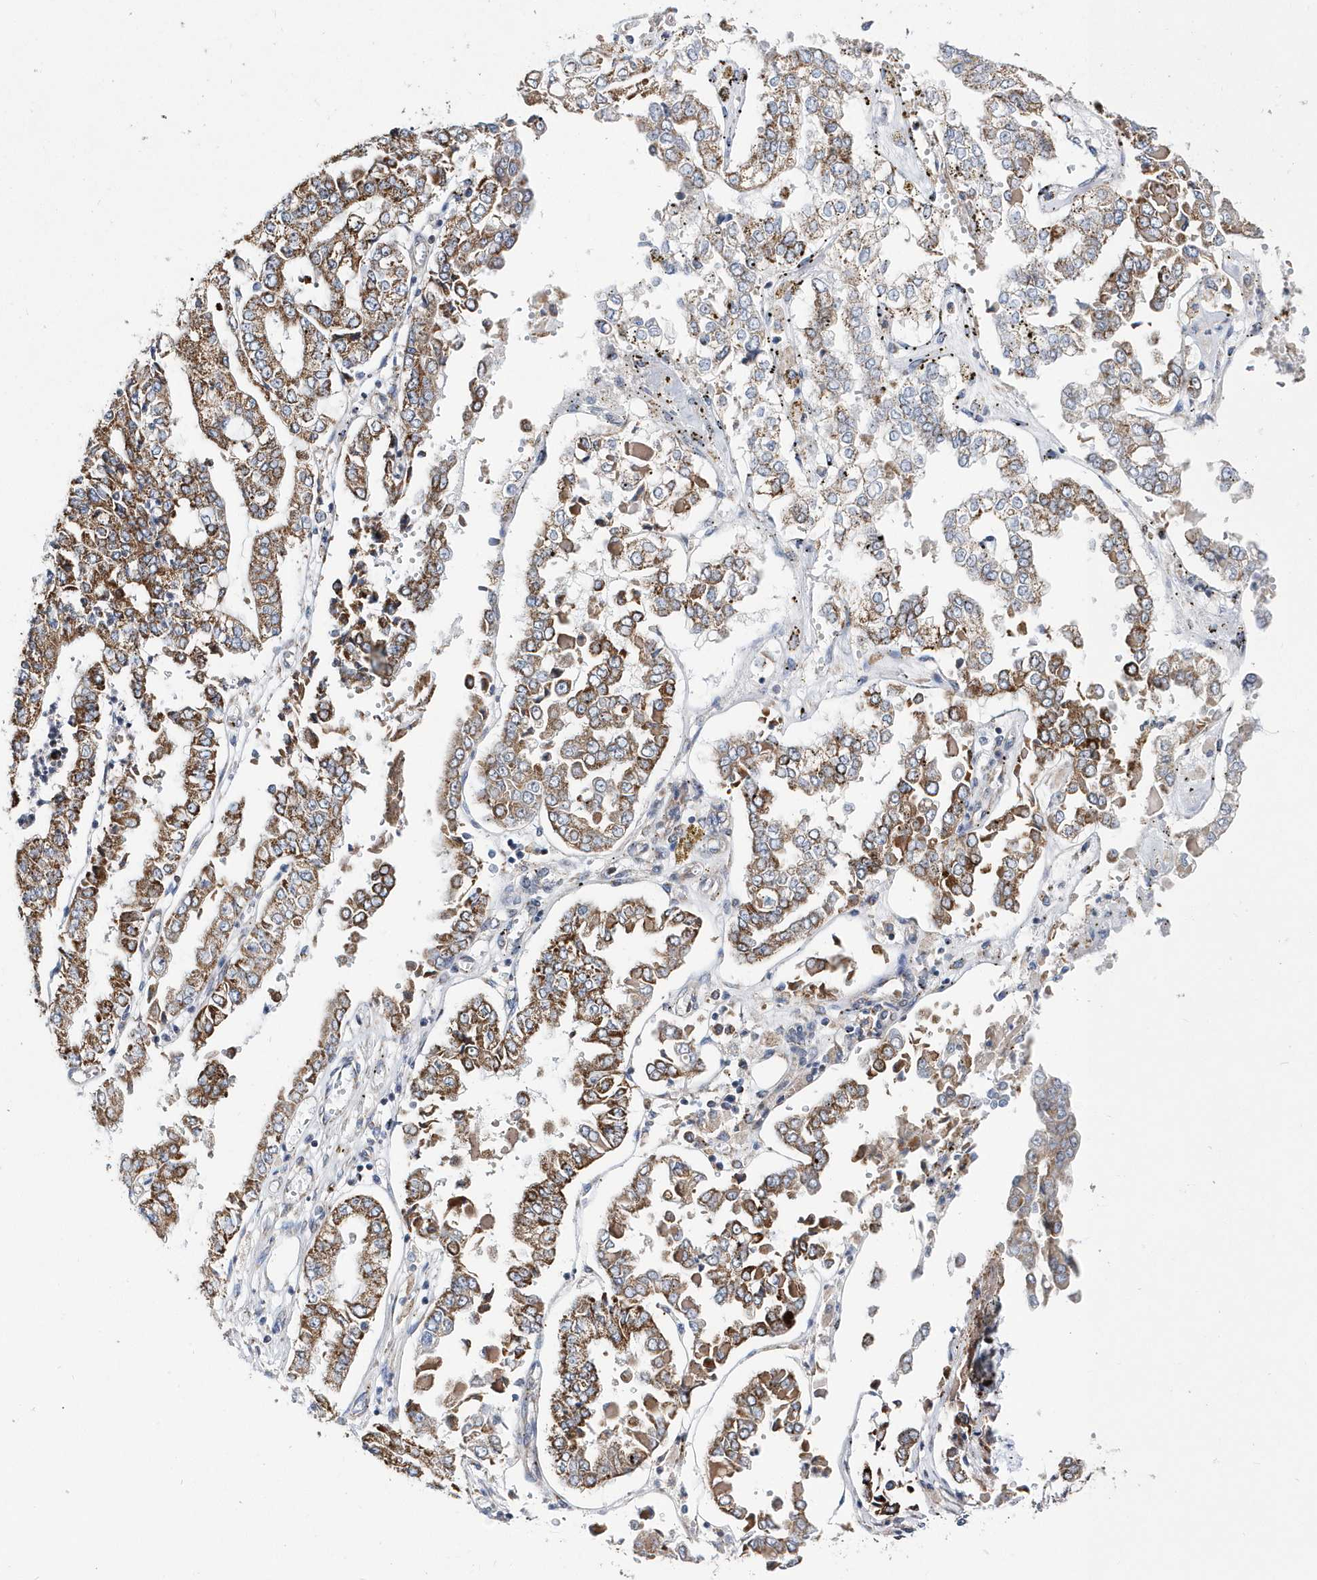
{"staining": {"intensity": "moderate", "quantity": "25%-75%", "location": "cytoplasmic/membranous"}, "tissue": "stomach cancer", "cell_type": "Tumor cells", "image_type": "cancer", "snomed": [{"axis": "morphology", "description": "Adenocarcinoma, NOS"}, {"axis": "topography", "description": "Stomach"}], "caption": "This is a photomicrograph of immunohistochemistry staining of stomach adenocarcinoma, which shows moderate expression in the cytoplasmic/membranous of tumor cells.", "gene": "SPATA5", "patient": {"sex": "male", "age": 76}}